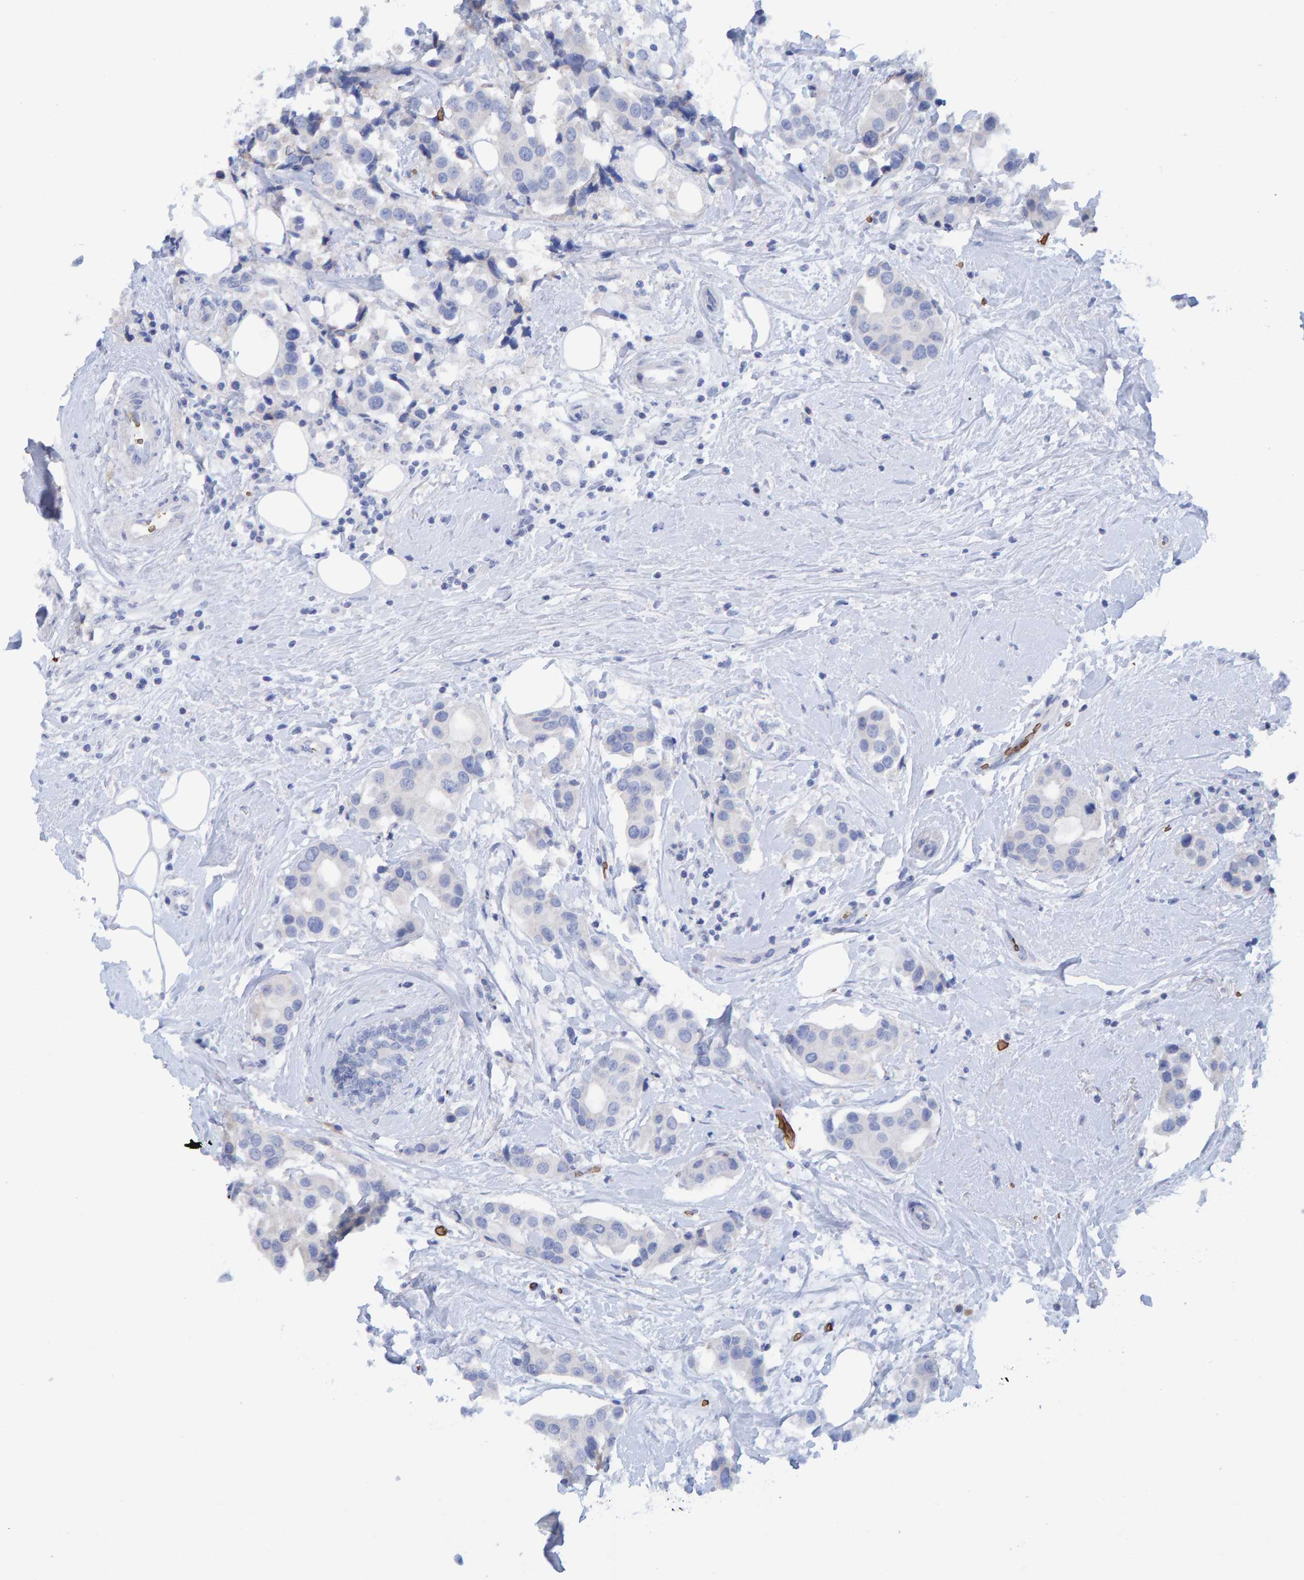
{"staining": {"intensity": "negative", "quantity": "none", "location": "none"}, "tissue": "breast cancer", "cell_type": "Tumor cells", "image_type": "cancer", "snomed": [{"axis": "morphology", "description": "Normal tissue, NOS"}, {"axis": "morphology", "description": "Duct carcinoma"}, {"axis": "topography", "description": "Breast"}], "caption": "Breast infiltrating ductal carcinoma stained for a protein using immunohistochemistry (IHC) reveals no staining tumor cells.", "gene": "VPS9D1", "patient": {"sex": "female", "age": 39}}